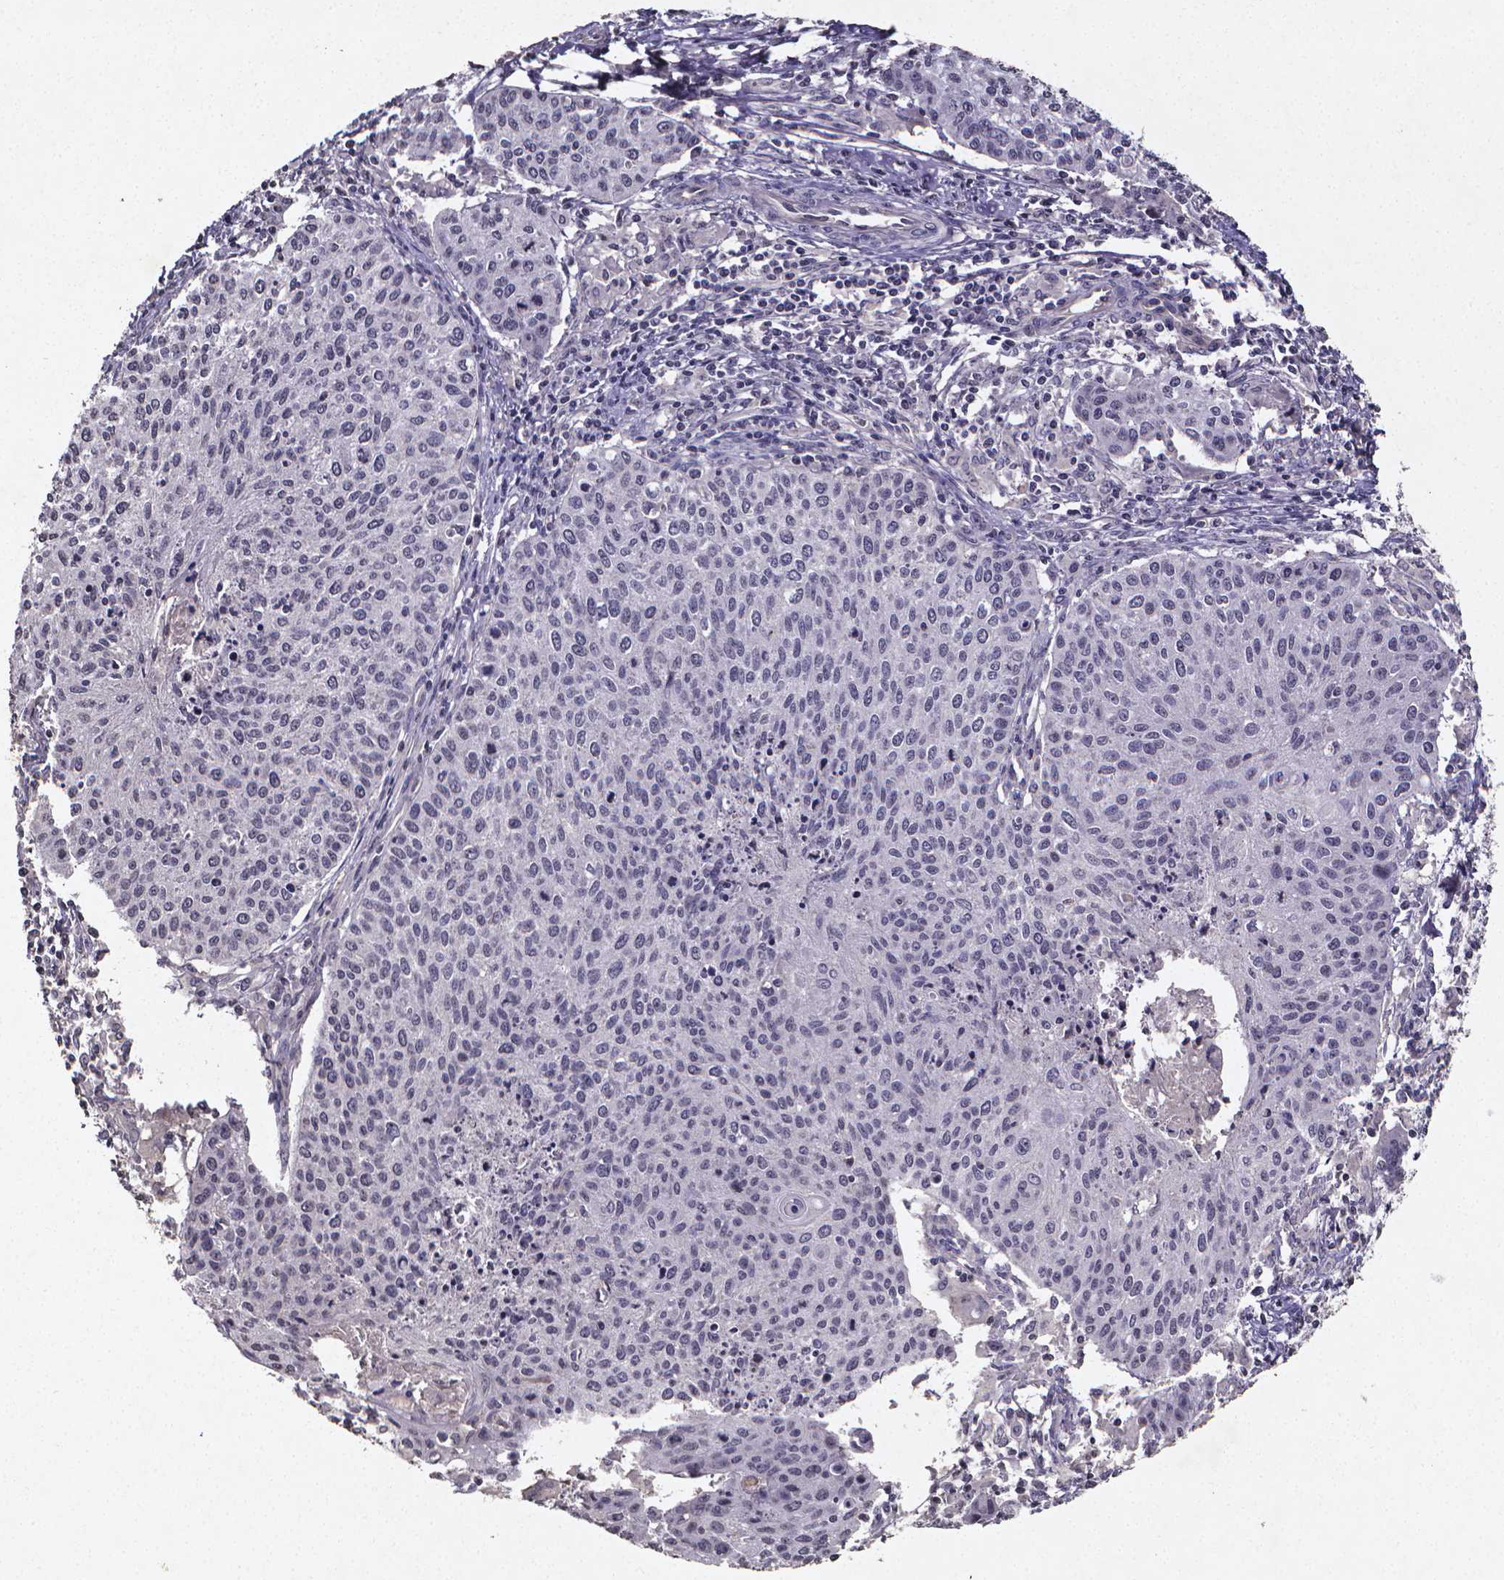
{"staining": {"intensity": "negative", "quantity": "none", "location": "none"}, "tissue": "cervical cancer", "cell_type": "Tumor cells", "image_type": "cancer", "snomed": [{"axis": "morphology", "description": "Squamous cell carcinoma, NOS"}, {"axis": "topography", "description": "Cervix"}], "caption": "A photomicrograph of human cervical squamous cell carcinoma is negative for staining in tumor cells.", "gene": "TP73", "patient": {"sex": "female", "age": 38}}